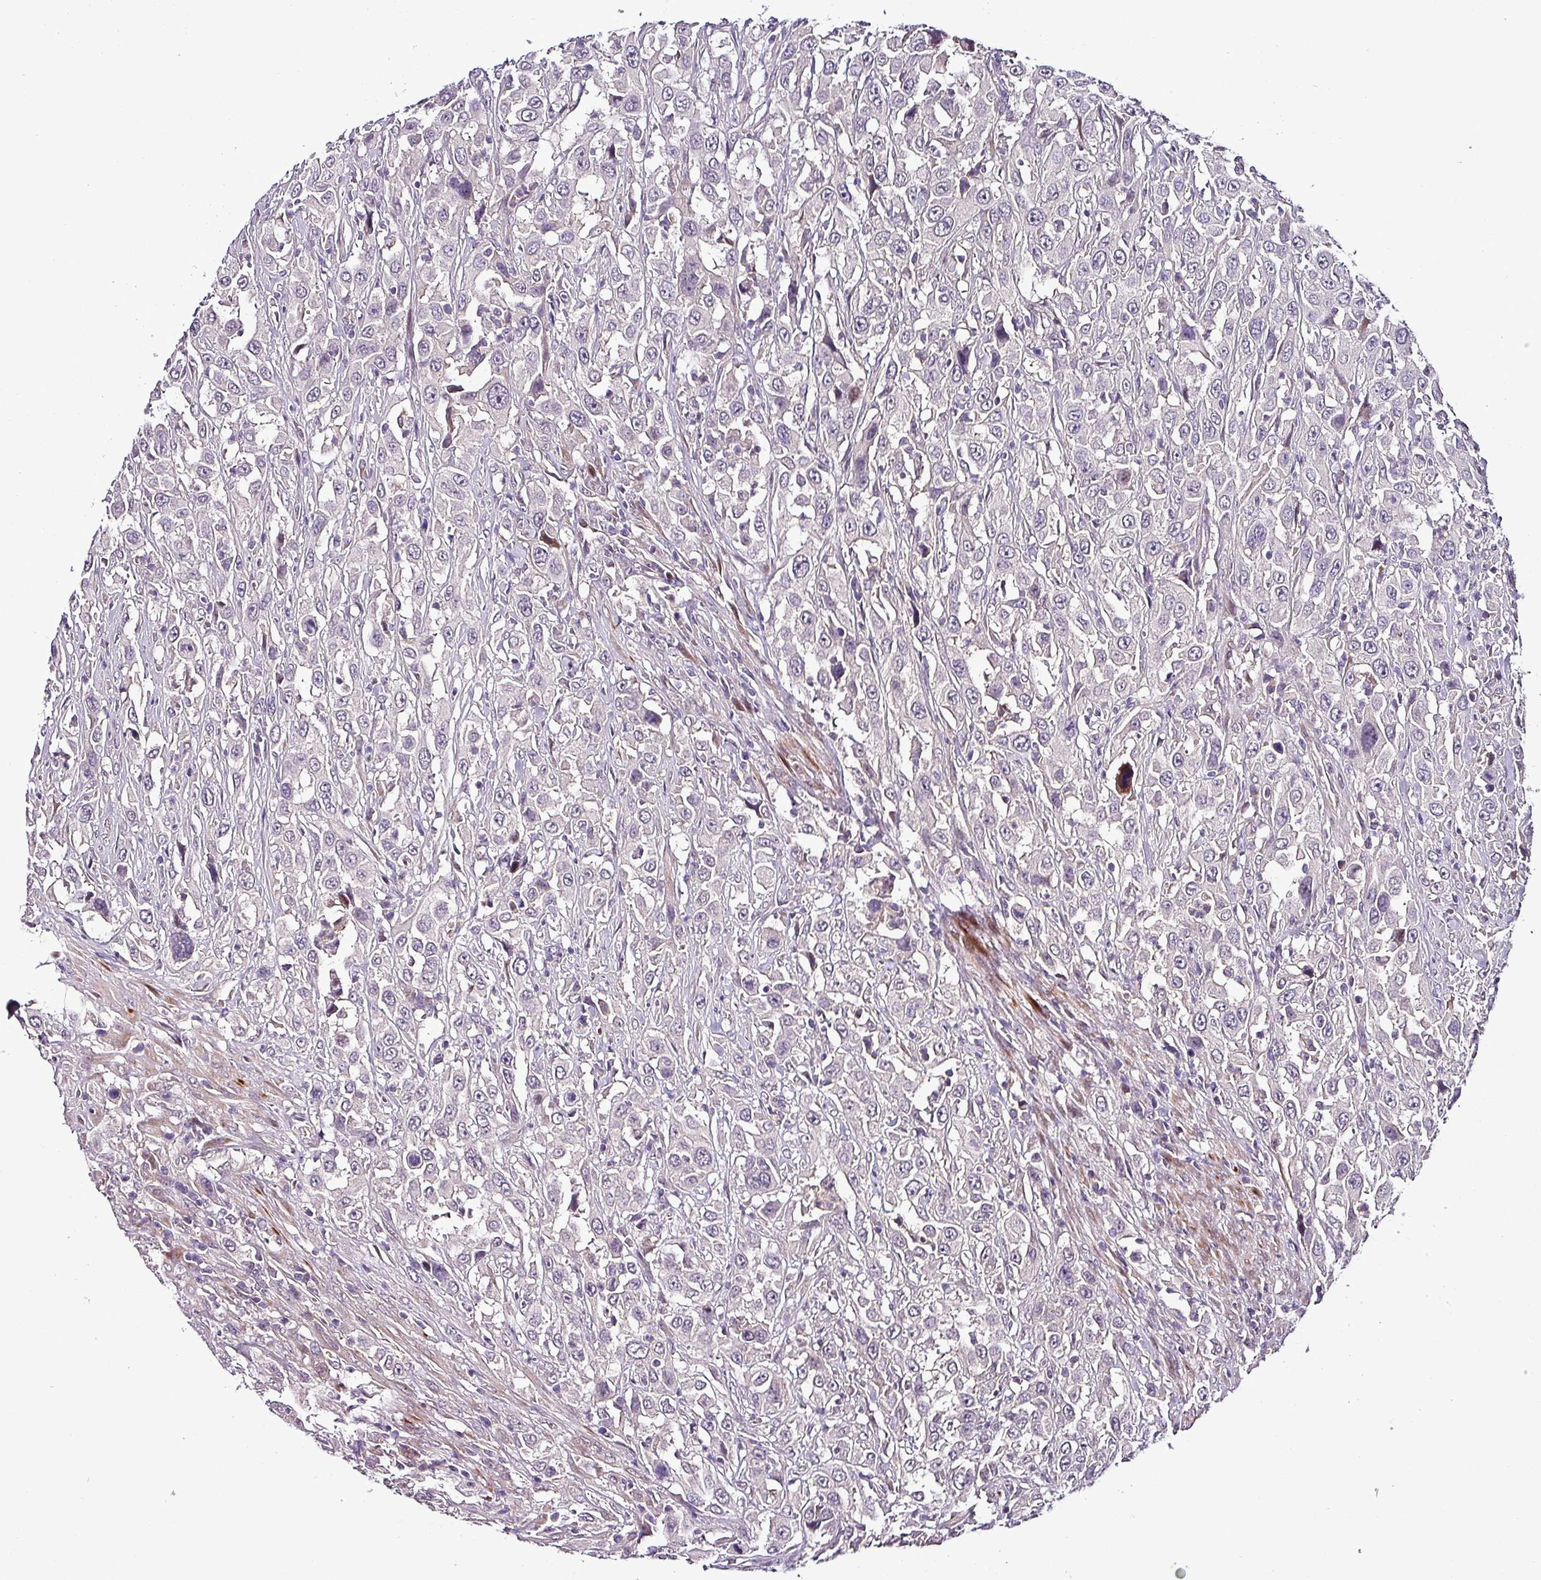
{"staining": {"intensity": "negative", "quantity": "none", "location": "none"}, "tissue": "urothelial cancer", "cell_type": "Tumor cells", "image_type": "cancer", "snomed": [{"axis": "morphology", "description": "Urothelial carcinoma, High grade"}, {"axis": "topography", "description": "Urinary bladder"}], "caption": "A high-resolution image shows IHC staining of urothelial cancer, which exhibits no significant staining in tumor cells.", "gene": "GRAPL", "patient": {"sex": "male", "age": 61}}